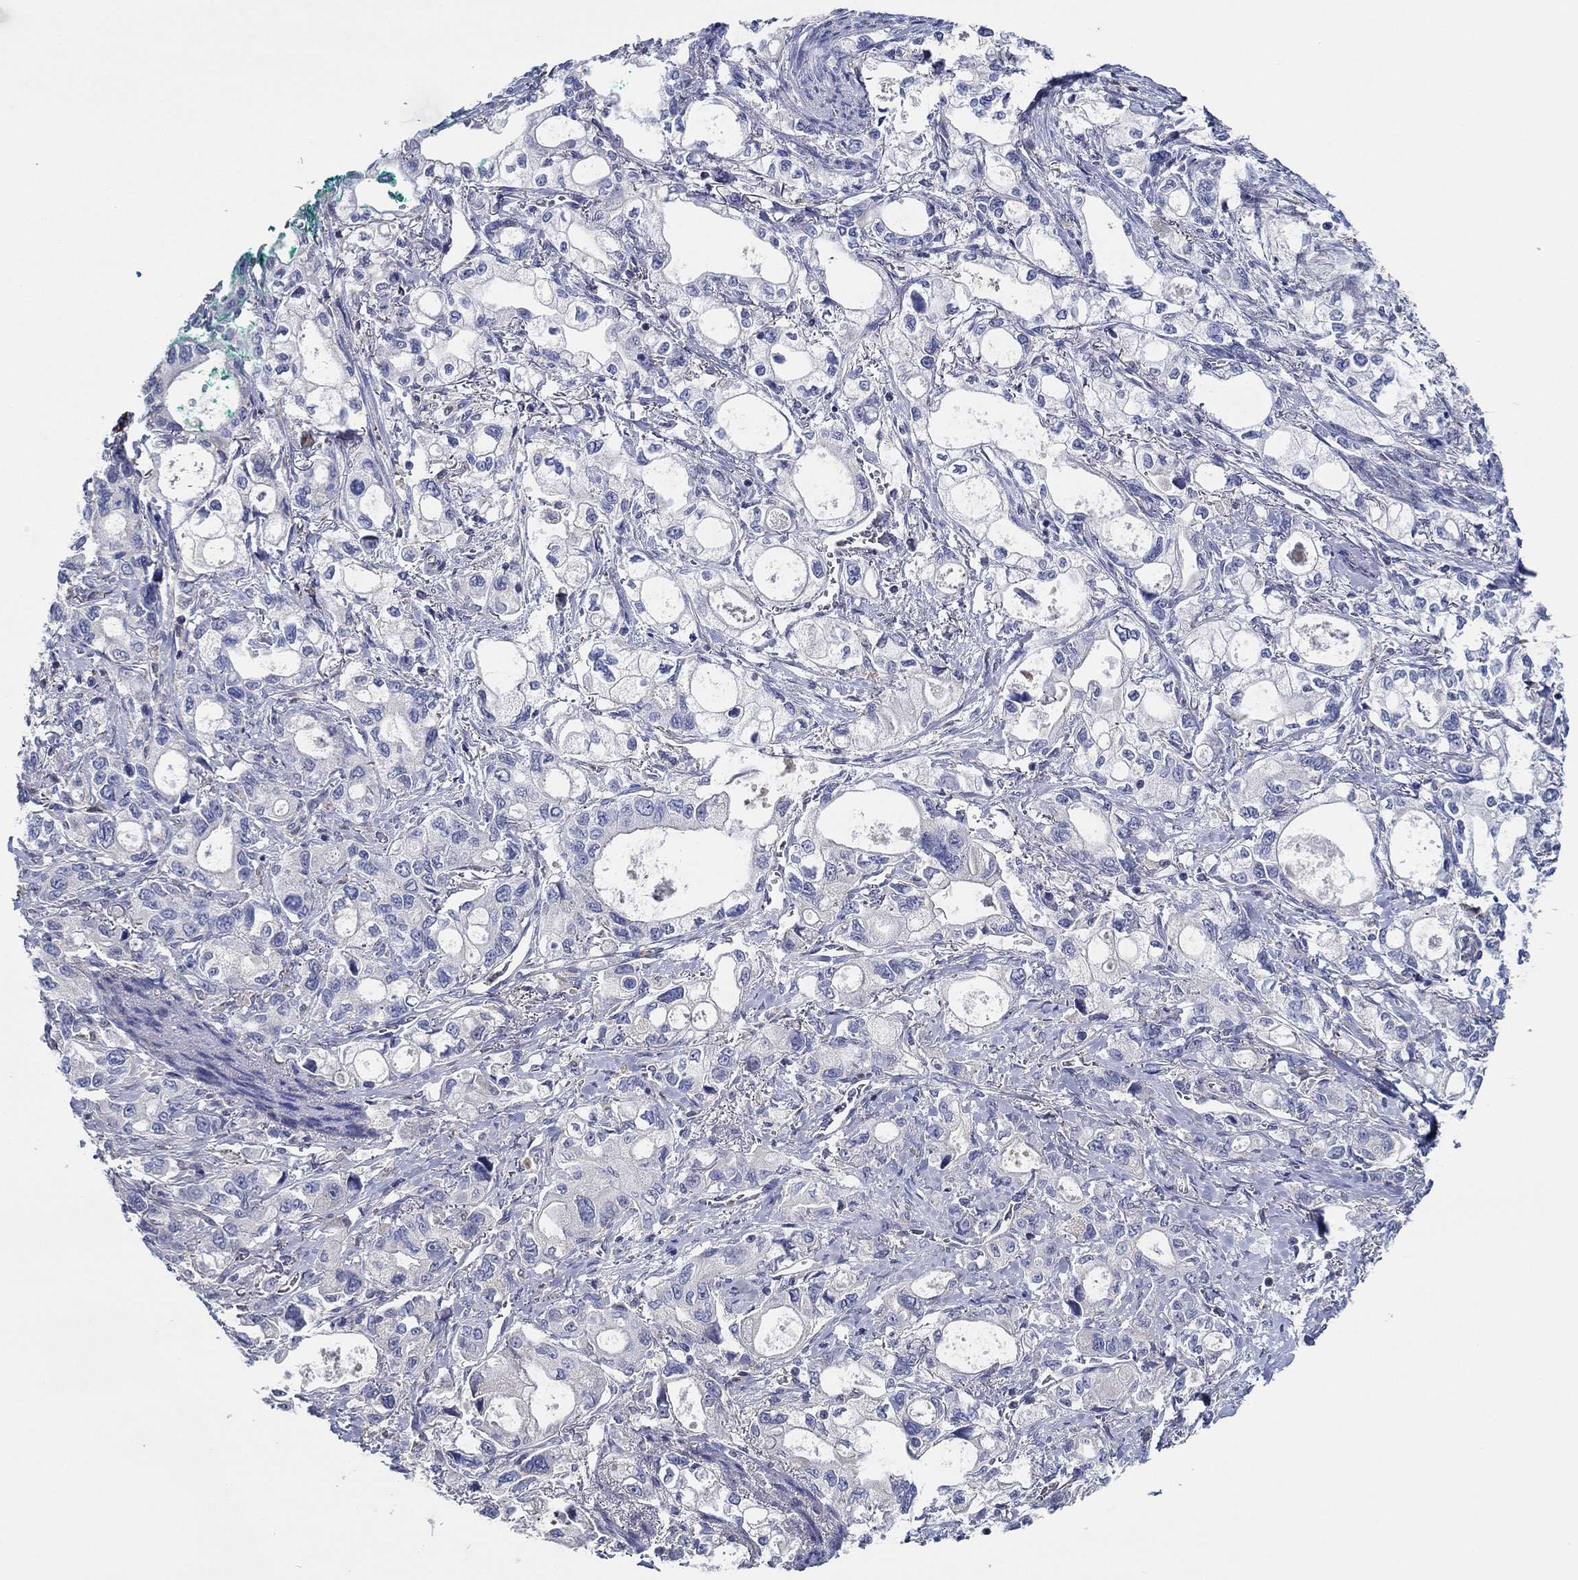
{"staining": {"intensity": "strong", "quantity": "25%-75%", "location": "cytoplasmic/membranous"}, "tissue": "stomach cancer", "cell_type": "Tumor cells", "image_type": "cancer", "snomed": [{"axis": "morphology", "description": "Adenocarcinoma, NOS"}, {"axis": "topography", "description": "Stomach"}], "caption": "Brown immunohistochemical staining in human stomach cancer reveals strong cytoplasmic/membranous staining in approximately 25%-75% of tumor cells.", "gene": "CFAP61", "patient": {"sex": "male", "age": 63}}